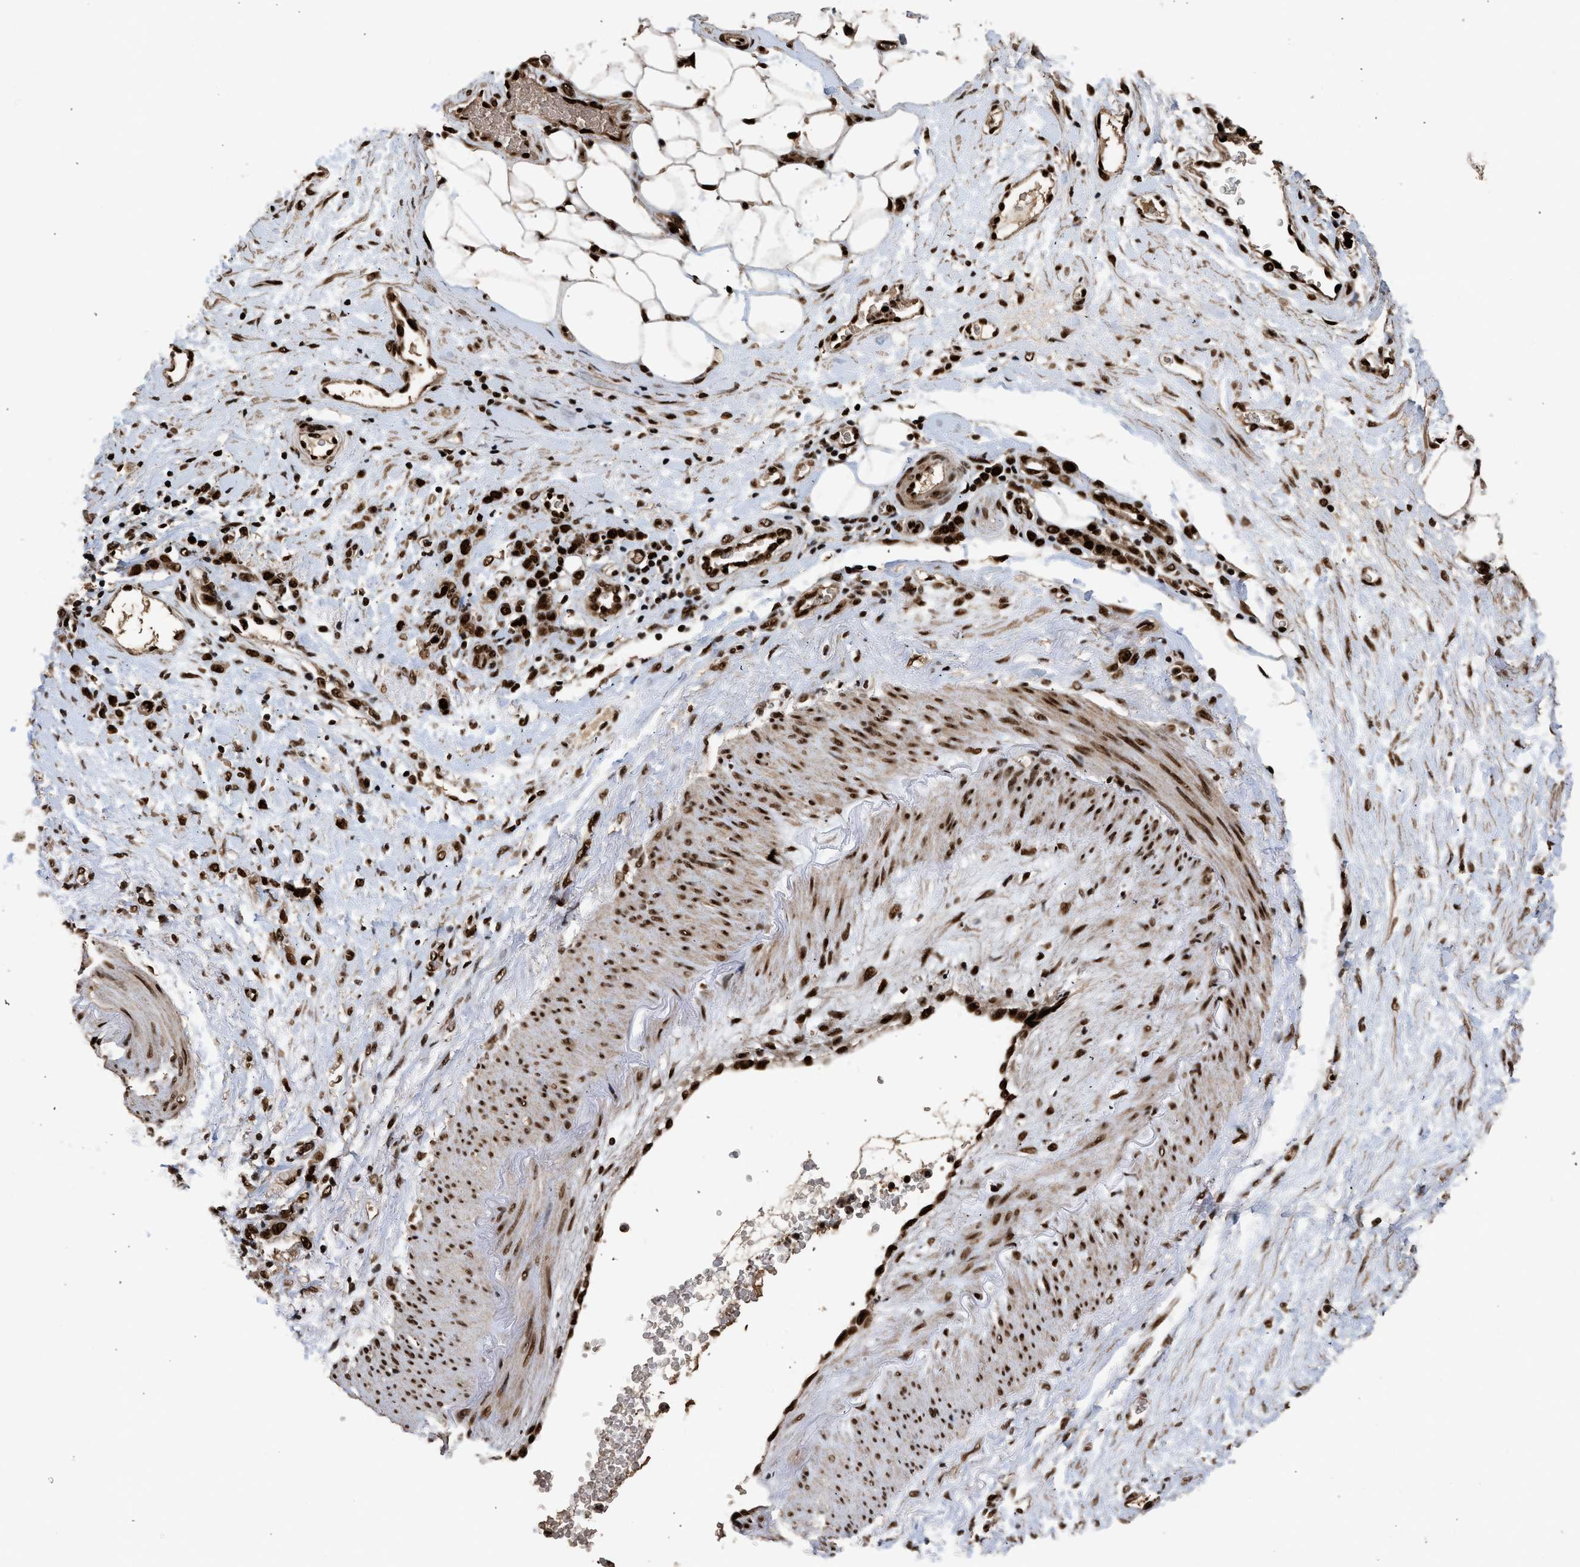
{"staining": {"intensity": "strong", "quantity": ">75%", "location": "nuclear"}, "tissue": "stomach cancer", "cell_type": "Tumor cells", "image_type": "cancer", "snomed": [{"axis": "morphology", "description": "Adenocarcinoma, NOS"}, {"axis": "topography", "description": "Stomach"}], "caption": "Immunohistochemistry (IHC) histopathology image of human stomach cancer stained for a protein (brown), which exhibits high levels of strong nuclear positivity in approximately >75% of tumor cells.", "gene": "PPP4R3B", "patient": {"sex": "male", "age": 82}}